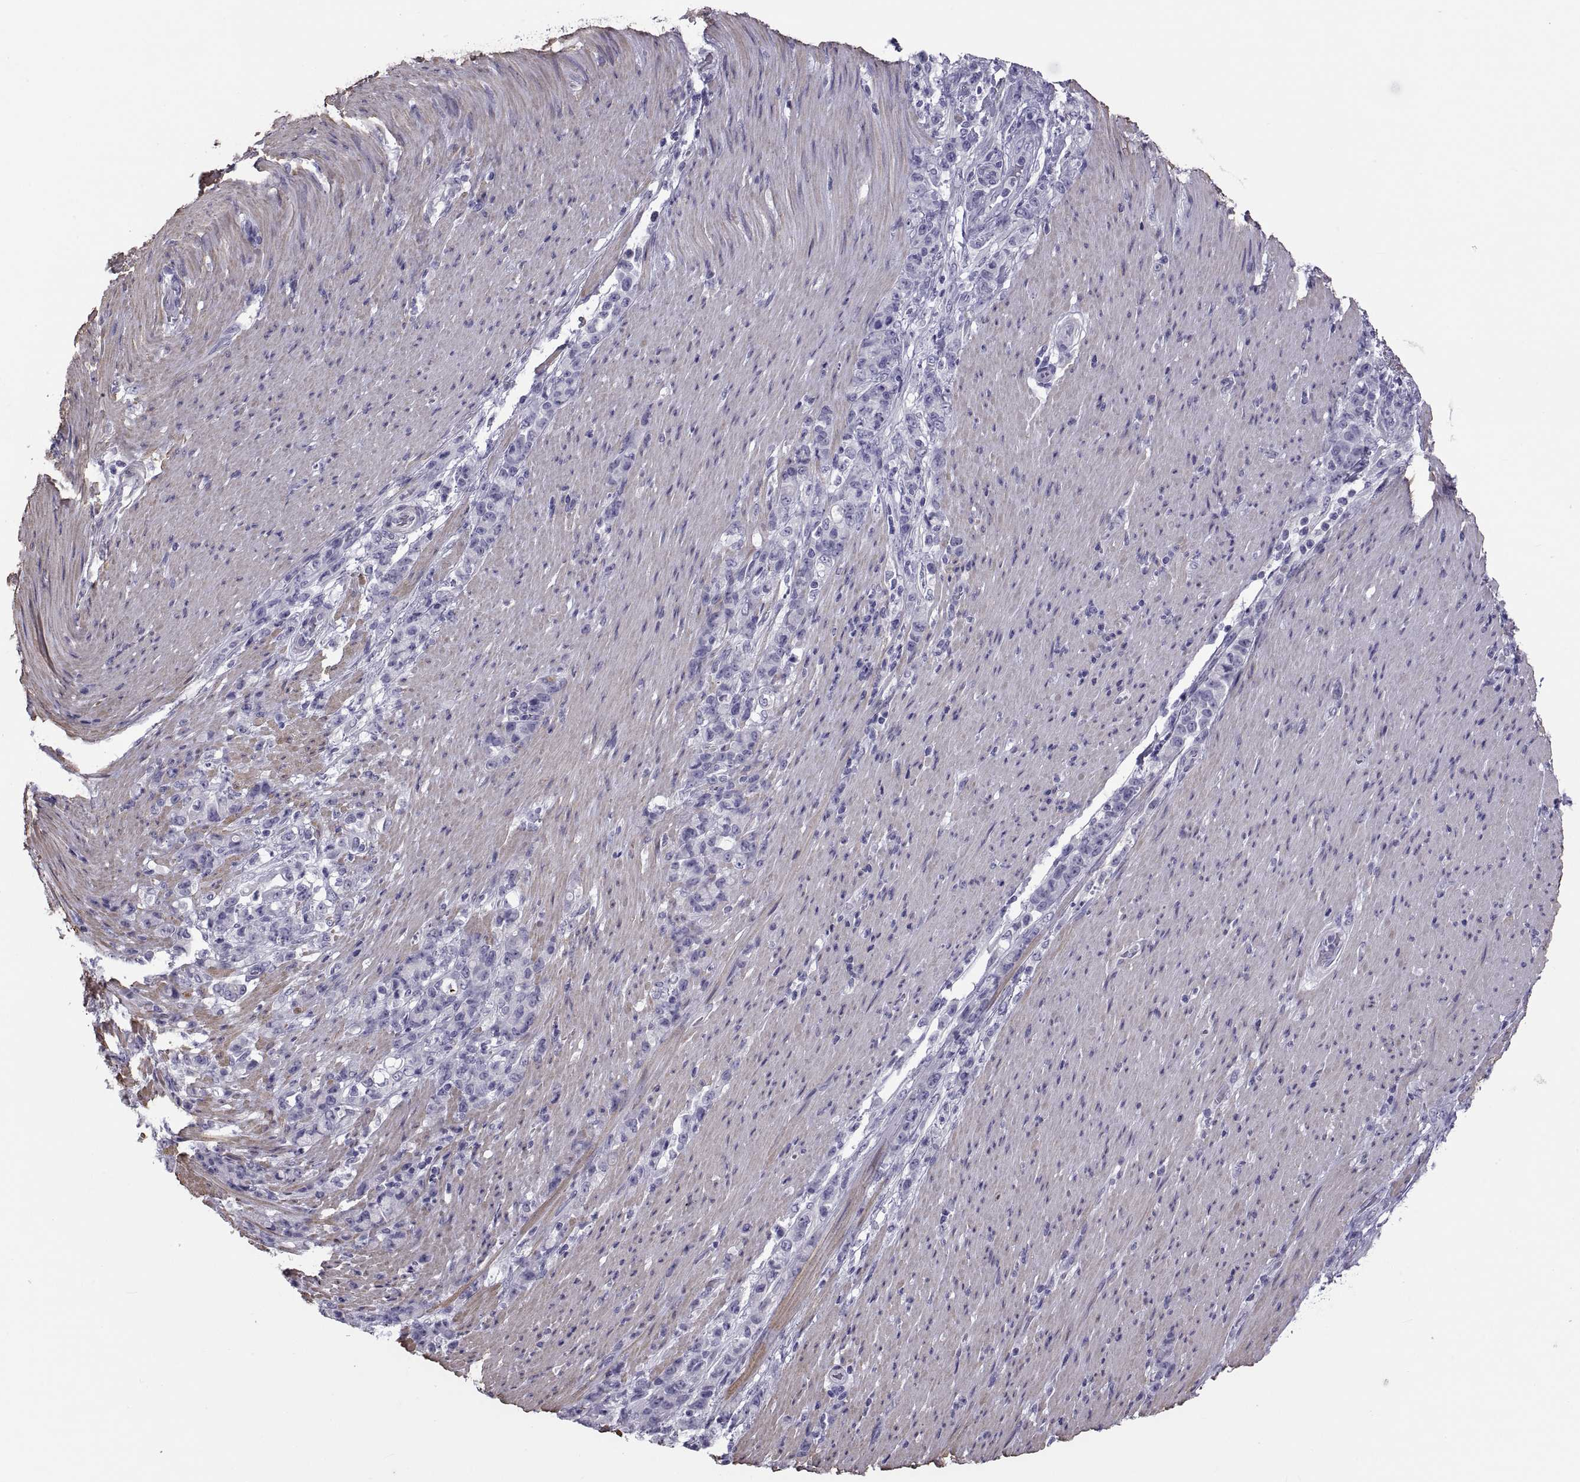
{"staining": {"intensity": "negative", "quantity": "none", "location": "none"}, "tissue": "stomach cancer", "cell_type": "Tumor cells", "image_type": "cancer", "snomed": [{"axis": "morphology", "description": "Adenocarcinoma, NOS"}, {"axis": "topography", "description": "Stomach"}], "caption": "Image shows no significant protein positivity in tumor cells of stomach cancer.", "gene": "MAGEB1", "patient": {"sex": "female", "age": 79}}